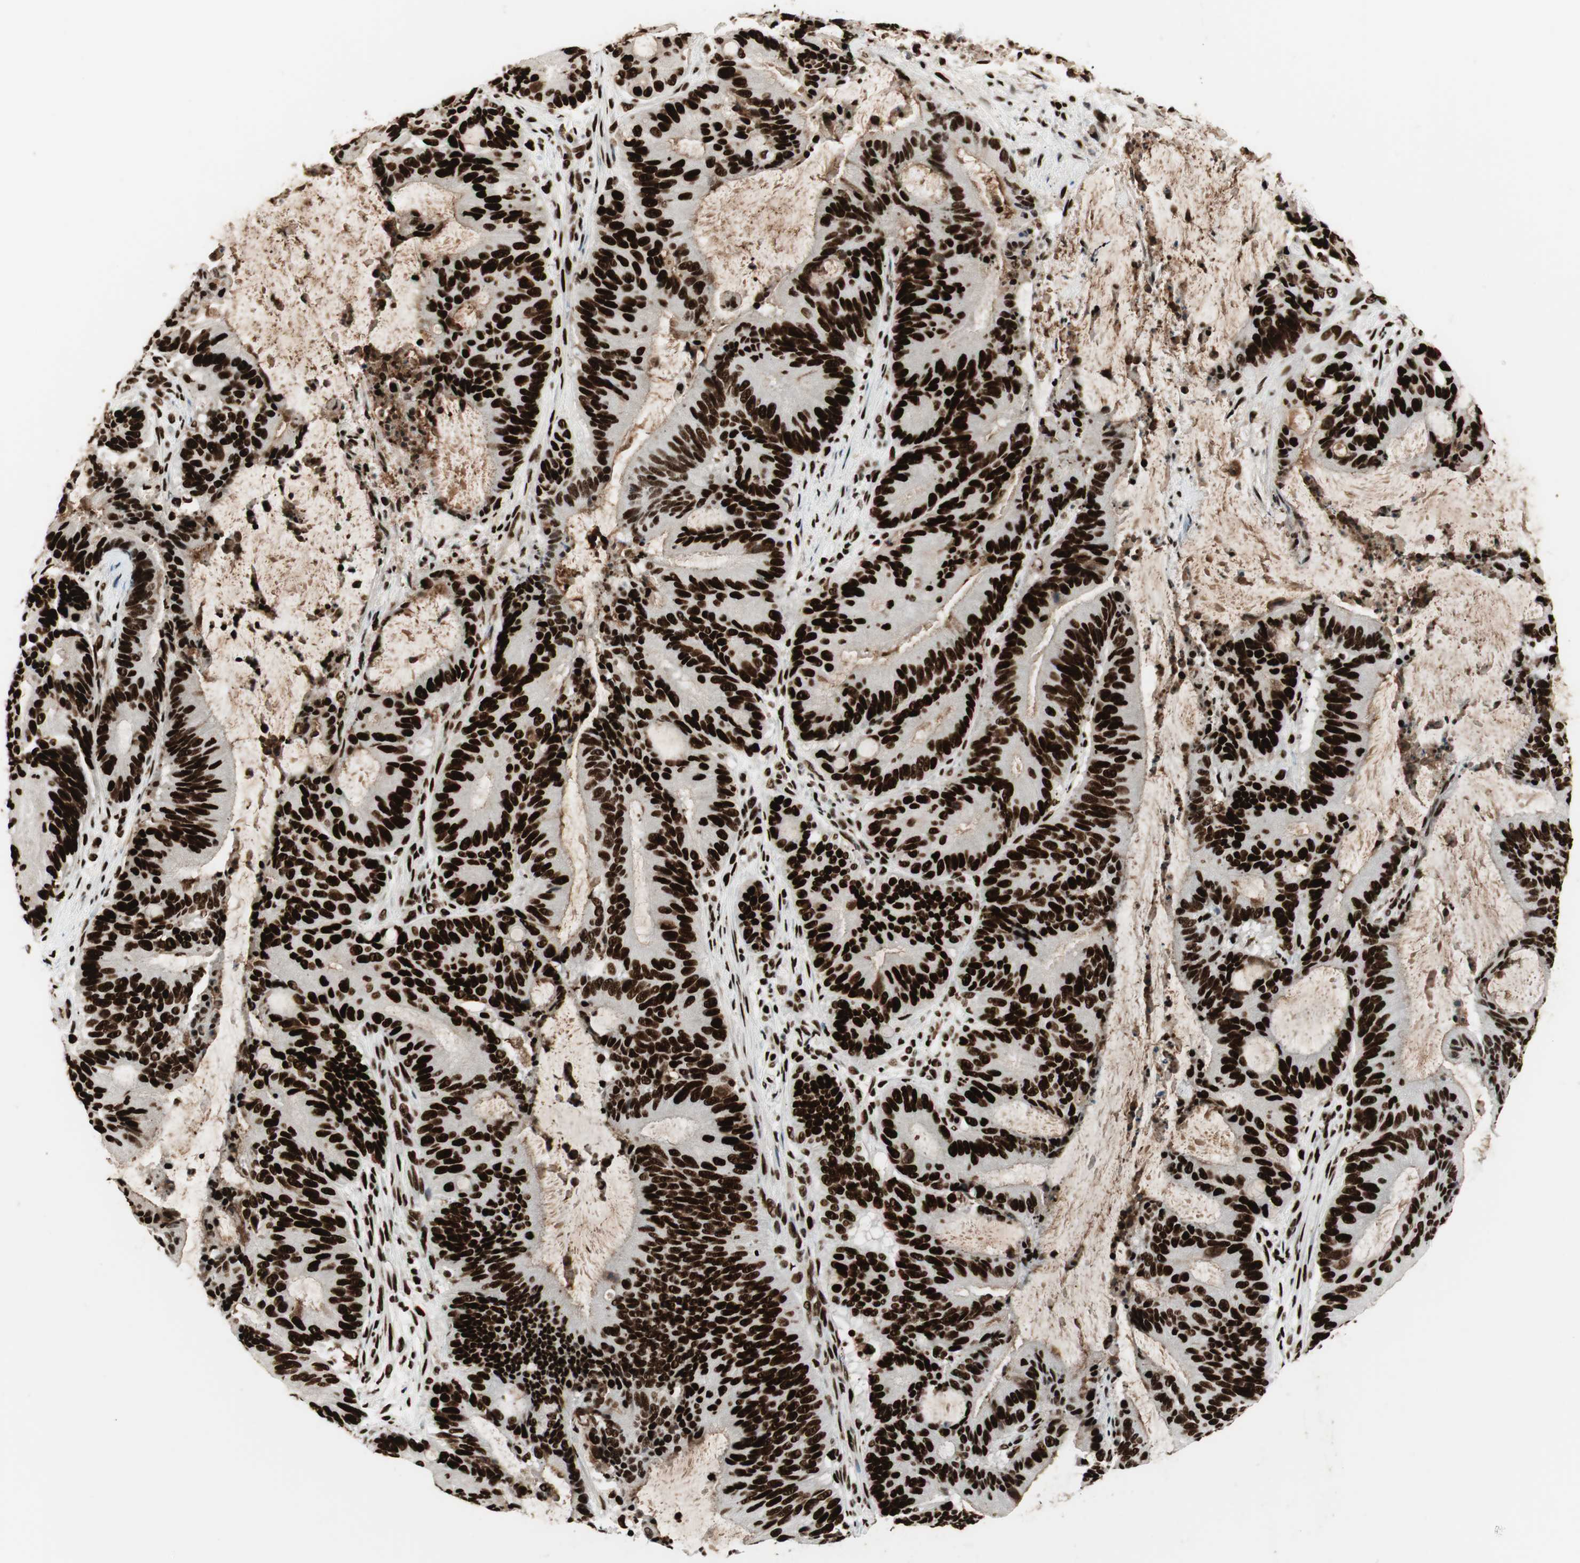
{"staining": {"intensity": "strong", "quantity": ">75%", "location": "nuclear"}, "tissue": "liver cancer", "cell_type": "Tumor cells", "image_type": "cancer", "snomed": [{"axis": "morphology", "description": "Cholangiocarcinoma"}, {"axis": "topography", "description": "Liver"}], "caption": "Human liver cancer (cholangiocarcinoma) stained with a brown dye displays strong nuclear positive staining in about >75% of tumor cells.", "gene": "PSME3", "patient": {"sex": "female", "age": 73}}